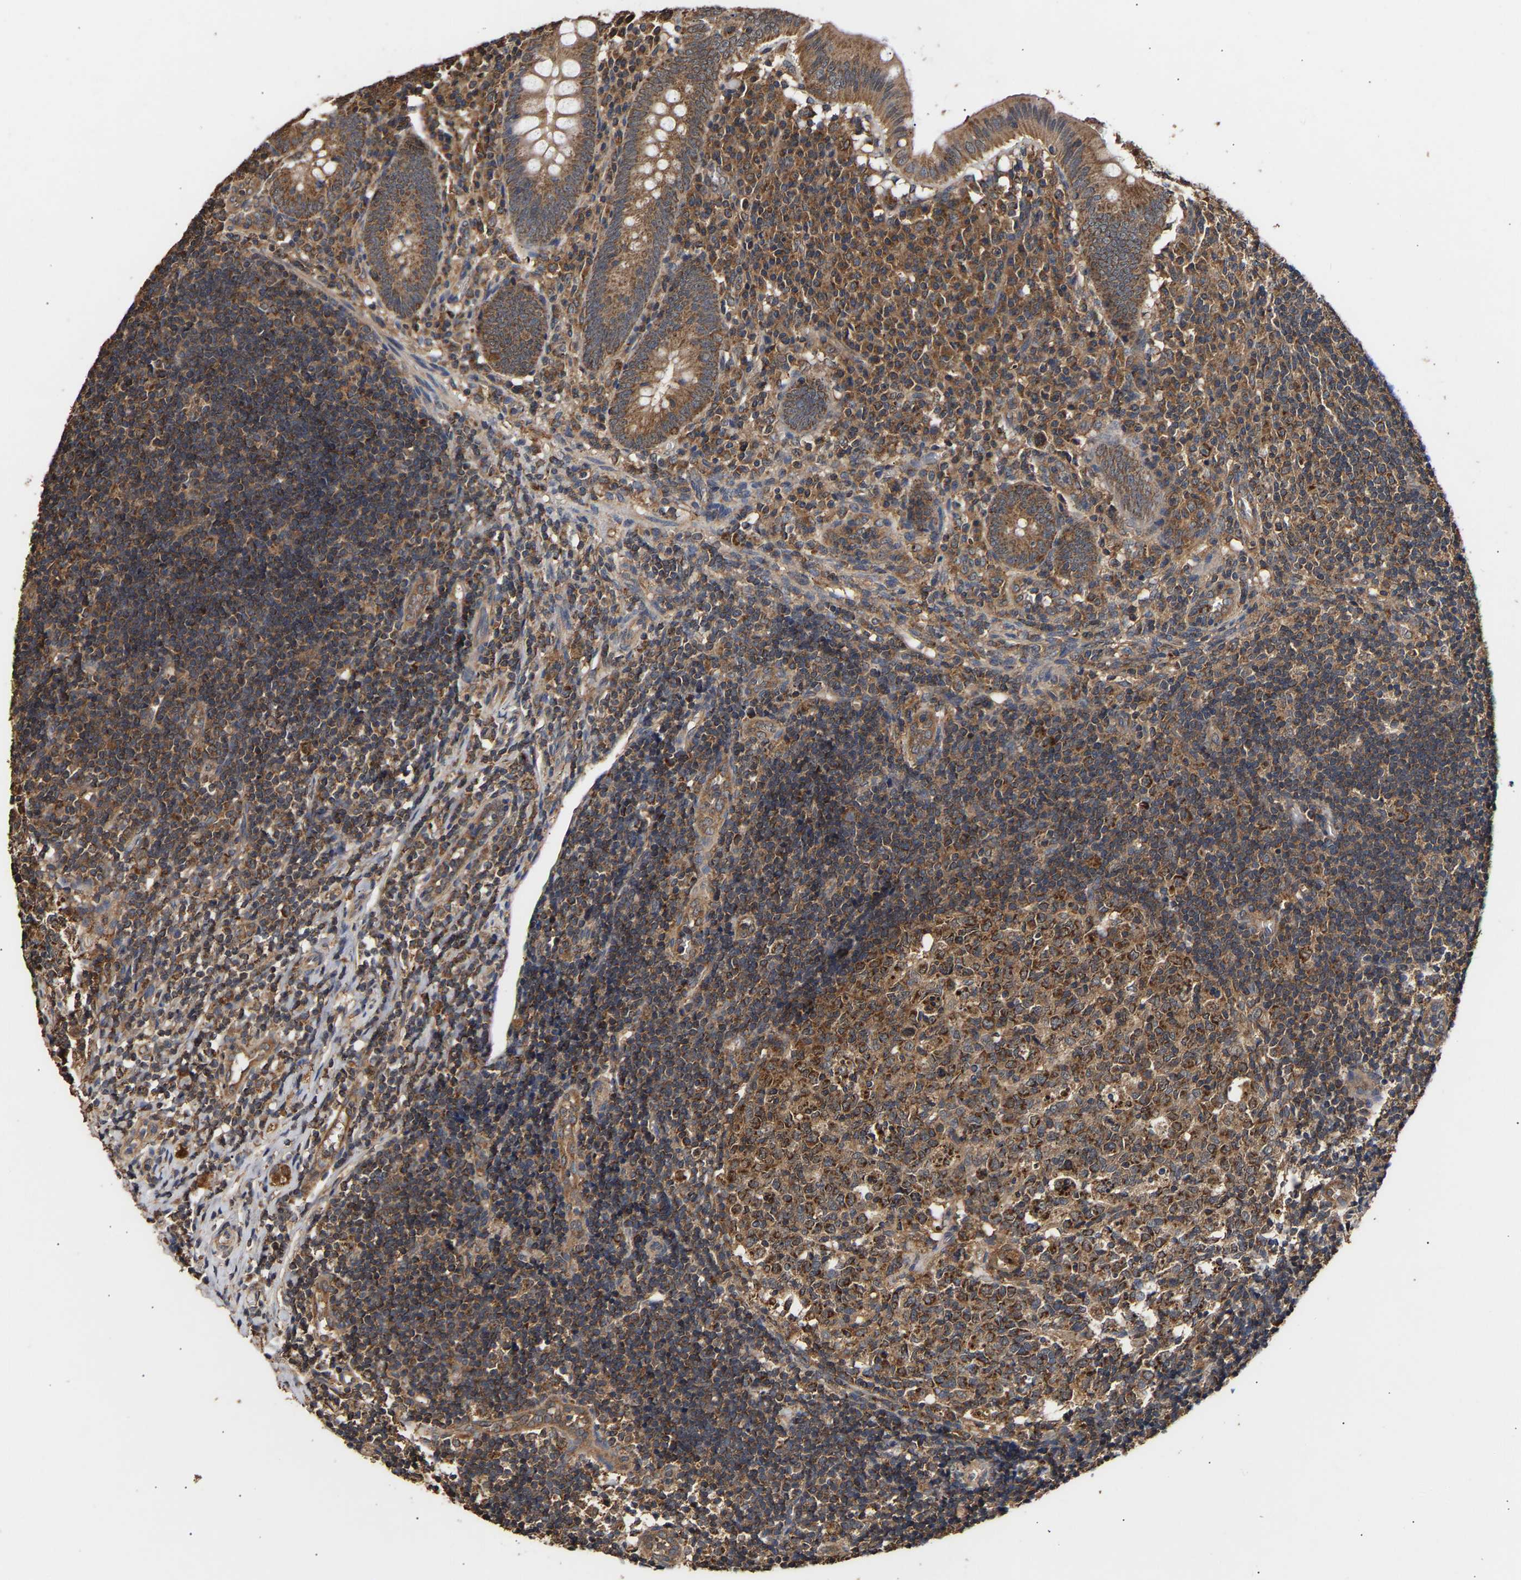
{"staining": {"intensity": "moderate", "quantity": ">75%", "location": "cytoplasmic/membranous"}, "tissue": "appendix", "cell_type": "Glandular cells", "image_type": "normal", "snomed": [{"axis": "morphology", "description": "Normal tissue, NOS"}, {"axis": "topography", "description": "Appendix"}], "caption": "High-magnification brightfield microscopy of unremarkable appendix stained with DAB (brown) and counterstained with hematoxylin (blue). glandular cells exhibit moderate cytoplasmic/membranous expression is appreciated in approximately>75% of cells. The protein of interest is stained brown, and the nuclei are stained in blue (DAB IHC with brightfield microscopy, high magnification).", "gene": "ZNF26", "patient": {"sex": "male", "age": 8}}